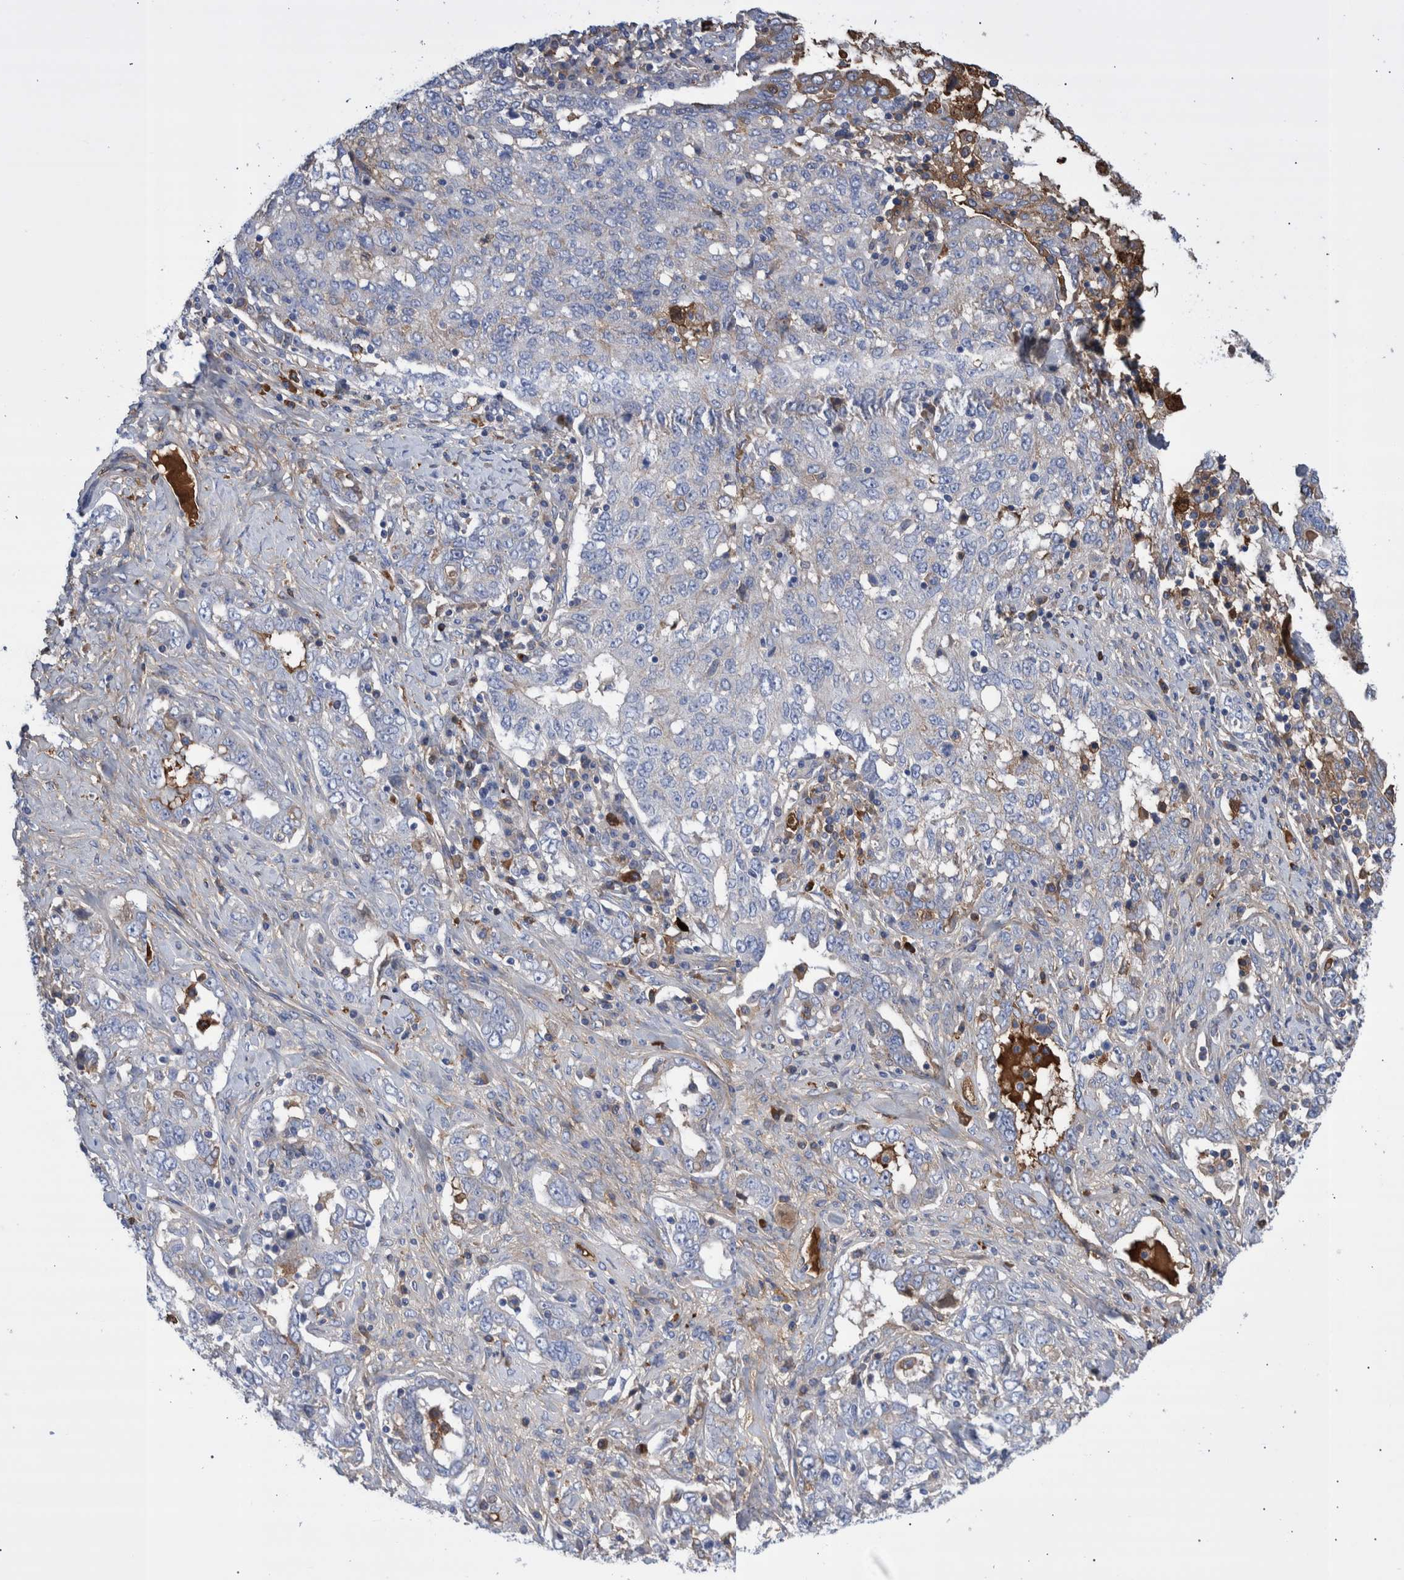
{"staining": {"intensity": "negative", "quantity": "none", "location": "none"}, "tissue": "ovarian cancer", "cell_type": "Tumor cells", "image_type": "cancer", "snomed": [{"axis": "morphology", "description": "Carcinoma, endometroid"}, {"axis": "topography", "description": "Ovary"}], "caption": "Immunohistochemical staining of ovarian cancer (endometroid carcinoma) demonstrates no significant positivity in tumor cells.", "gene": "DLL4", "patient": {"sex": "female", "age": 62}}